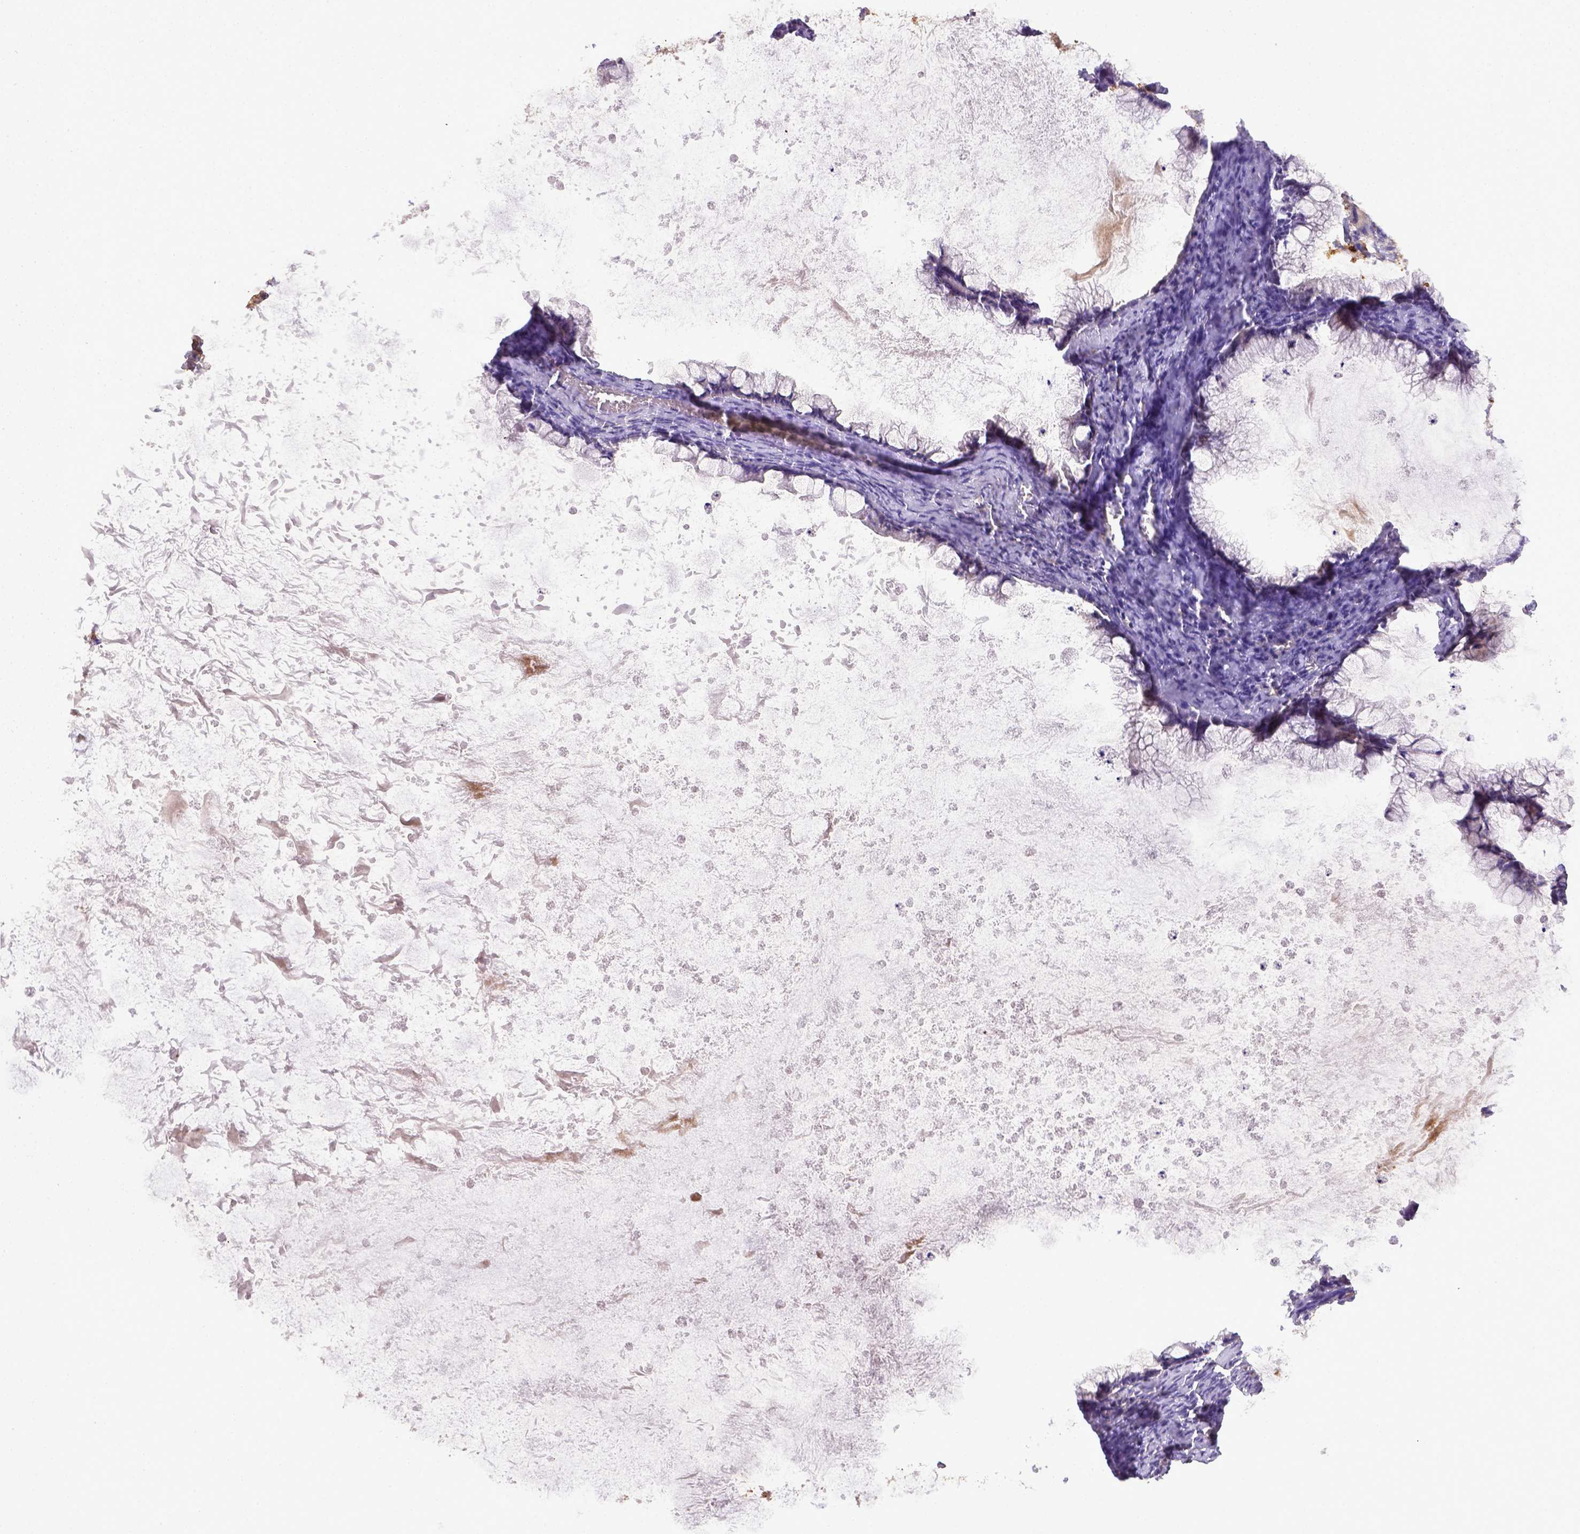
{"staining": {"intensity": "negative", "quantity": "none", "location": "none"}, "tissue": "ovarian cancer", "cell_type": "Tumor cells", "image_type": "cancer", "snomed": [{"axis": "morphology", "description": "Cystadenocarcinoma, mucinous, NOS"}, {"axis": "topography", "description": "Ovary"}], "caption": "The immunohistochemistry photomicrograph has no significant expression in tumor cells of ovarian cancer tissue.", "gene": "ITGAM", "patient": {"sex": "female", "age": 67}}